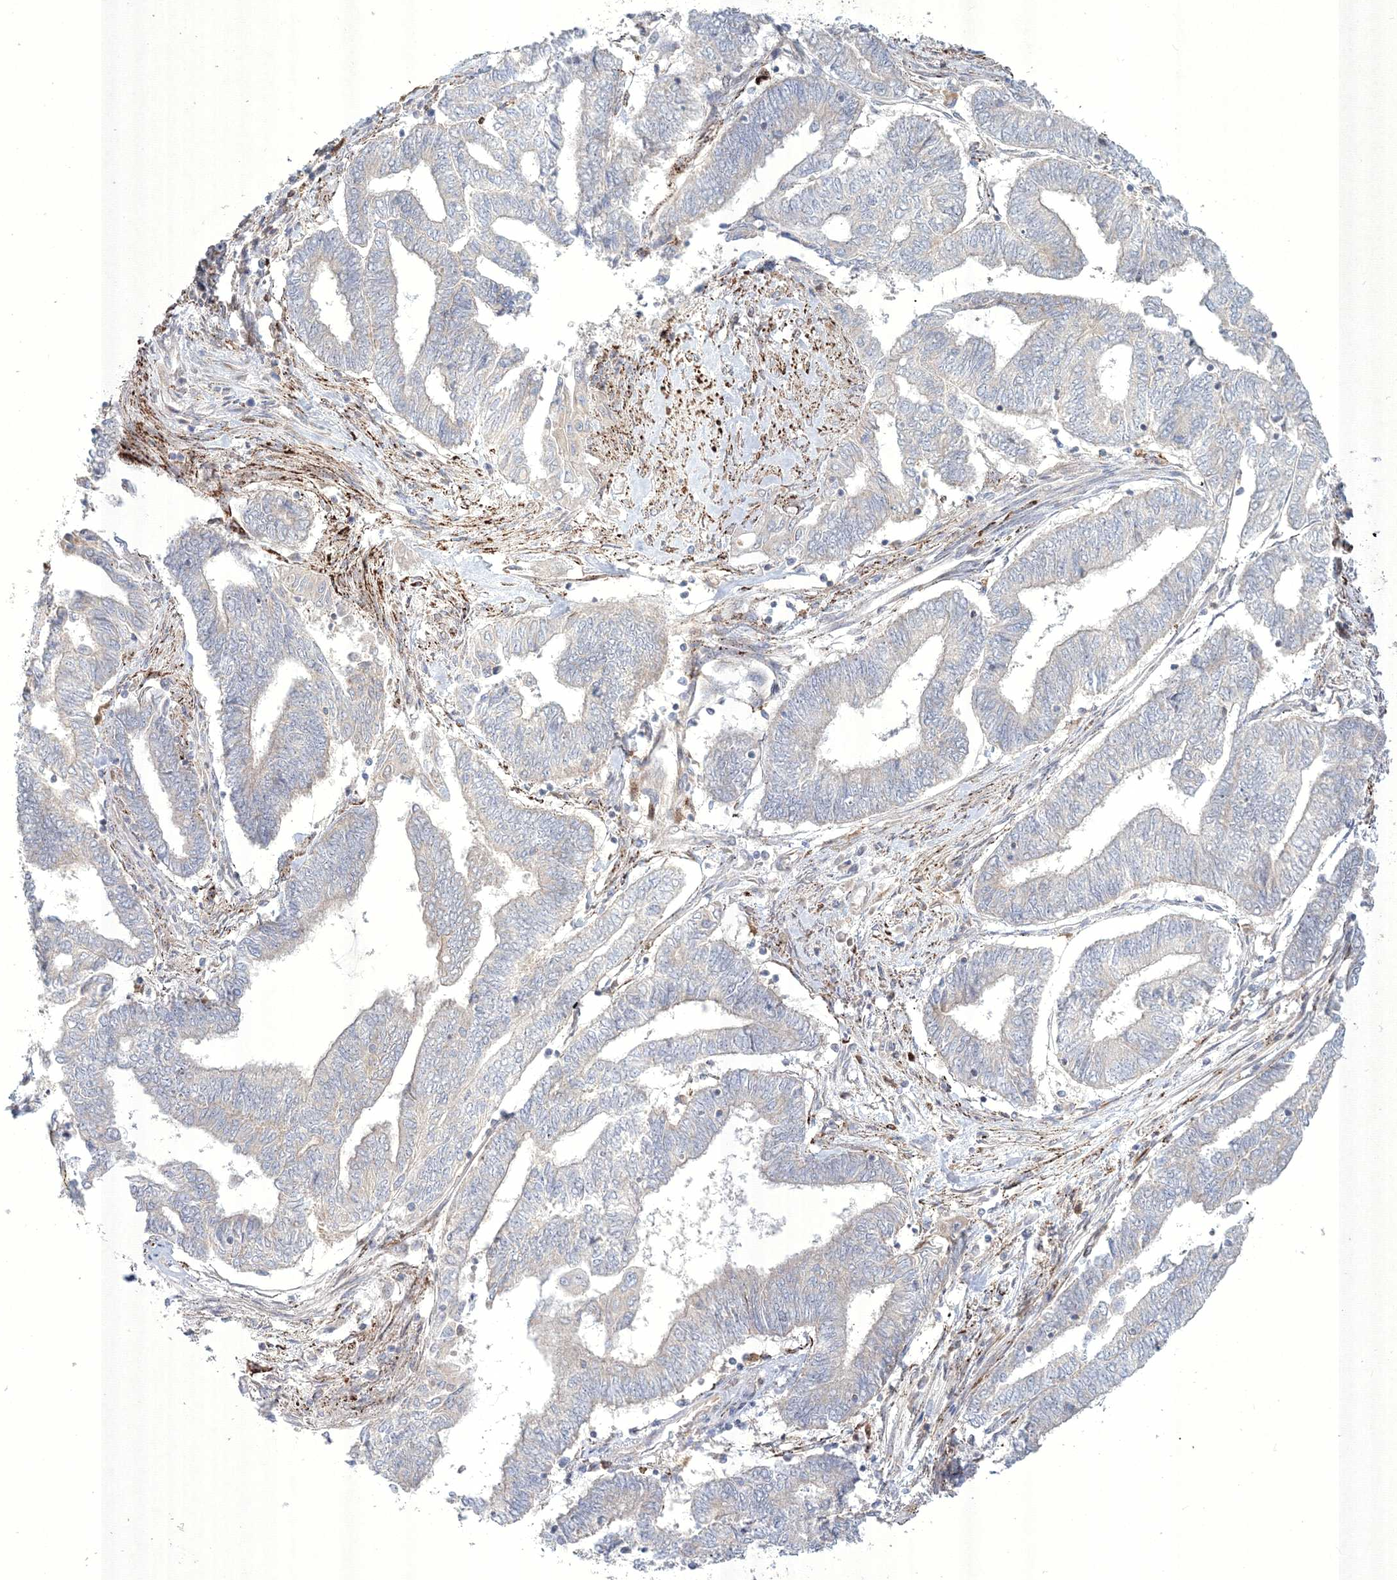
{"staining": {"intensity": "negative", "quantity": "none", "location": "none"}, "tissue": "endometrial cancer", "cell_type": "Tumor cells", "image_type": "cancer", "snomed": [{"axis": "morphology", "description": "Adenocarcinoma, NOS"}, {"axis": "topography", "description": "Uterus"}, {"axis": "topography", "description": "Endometrium"}], "caption": "This is a micrograph of IHC staining of endometrial cancer (adenocarcinoma), which shows no staining in tumor cells.", "gene": "WDR49", "patient": {"sex": "female", "age": 70}}